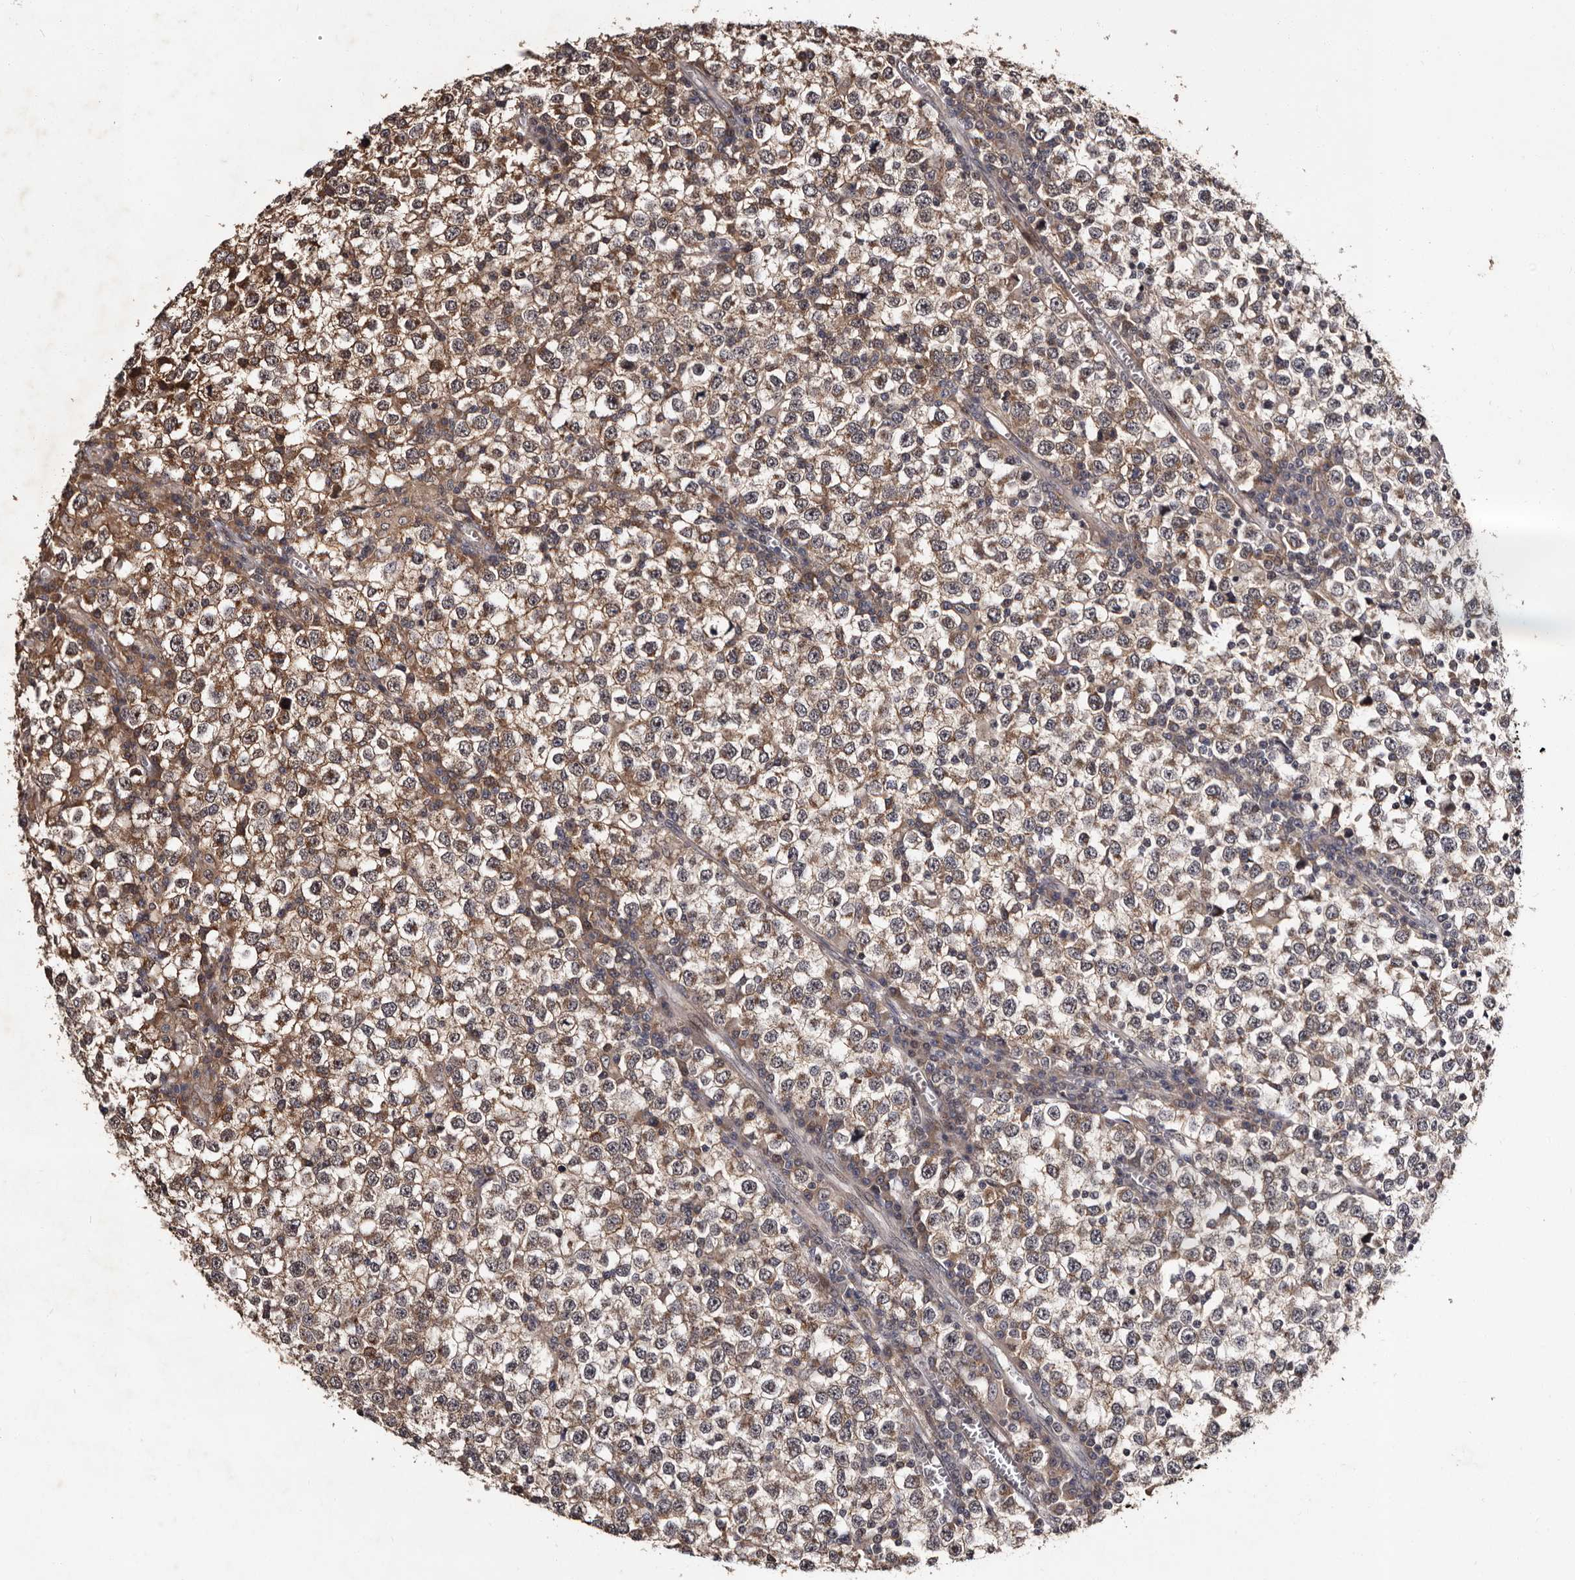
{"staining": {"intensity": "weak", "quantity": ">75%", "location": "cytoplasmic/membranous"}, "tissue": "testis cancer", "cell_type": "Tumor cells", "image_type": "cancer", "snomed": [{"axis": "morphology", "description": "Seminoma, NOS"}, {"axis": "topography", "description": "Testis"}], "caption": "This is an image of immunohistochemistry (IHC) staining of testis seminoma, which shows weak positivity in the cytoplasmic/membranous of tumor cells.", "gene": "MKRN3", "patient": {"sex": "male", "age": 65}}